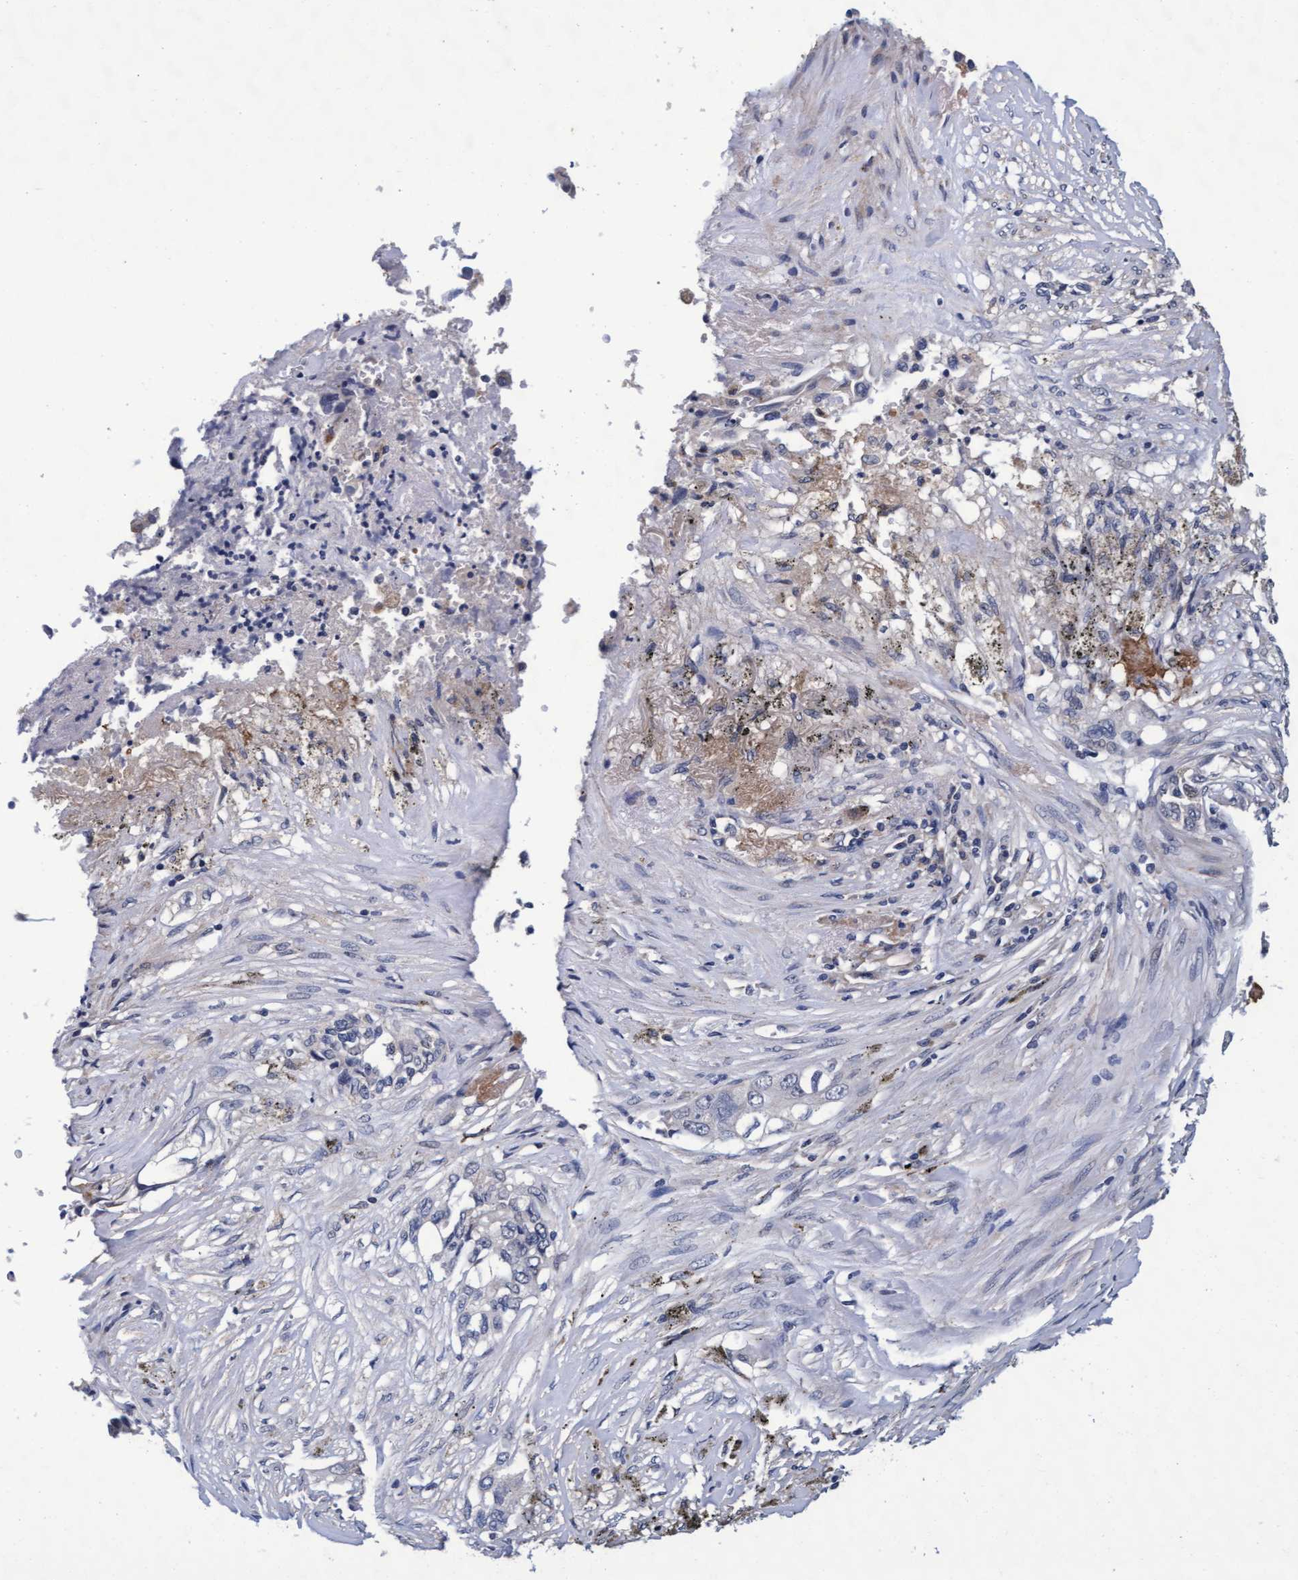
{"staining": {"intensity": "negative", "quantity": "none", "location": "none"}, "tissue": "lung cancer", "cell_type": "Tumor cells", "image_type": "cancer", "snomed": [{"axis": "morphology", "description": "Adenocarcinoma, NOS"}, {"axis": "topography", "description": "Lung"}], "caption": "Image shows no significant protein staining in tumor cells of lung cancer (adenocarcinoma). Nuclei are stained in blue.", "gene": "CPQ", "patient": {"sex": "female", "age": 51}}